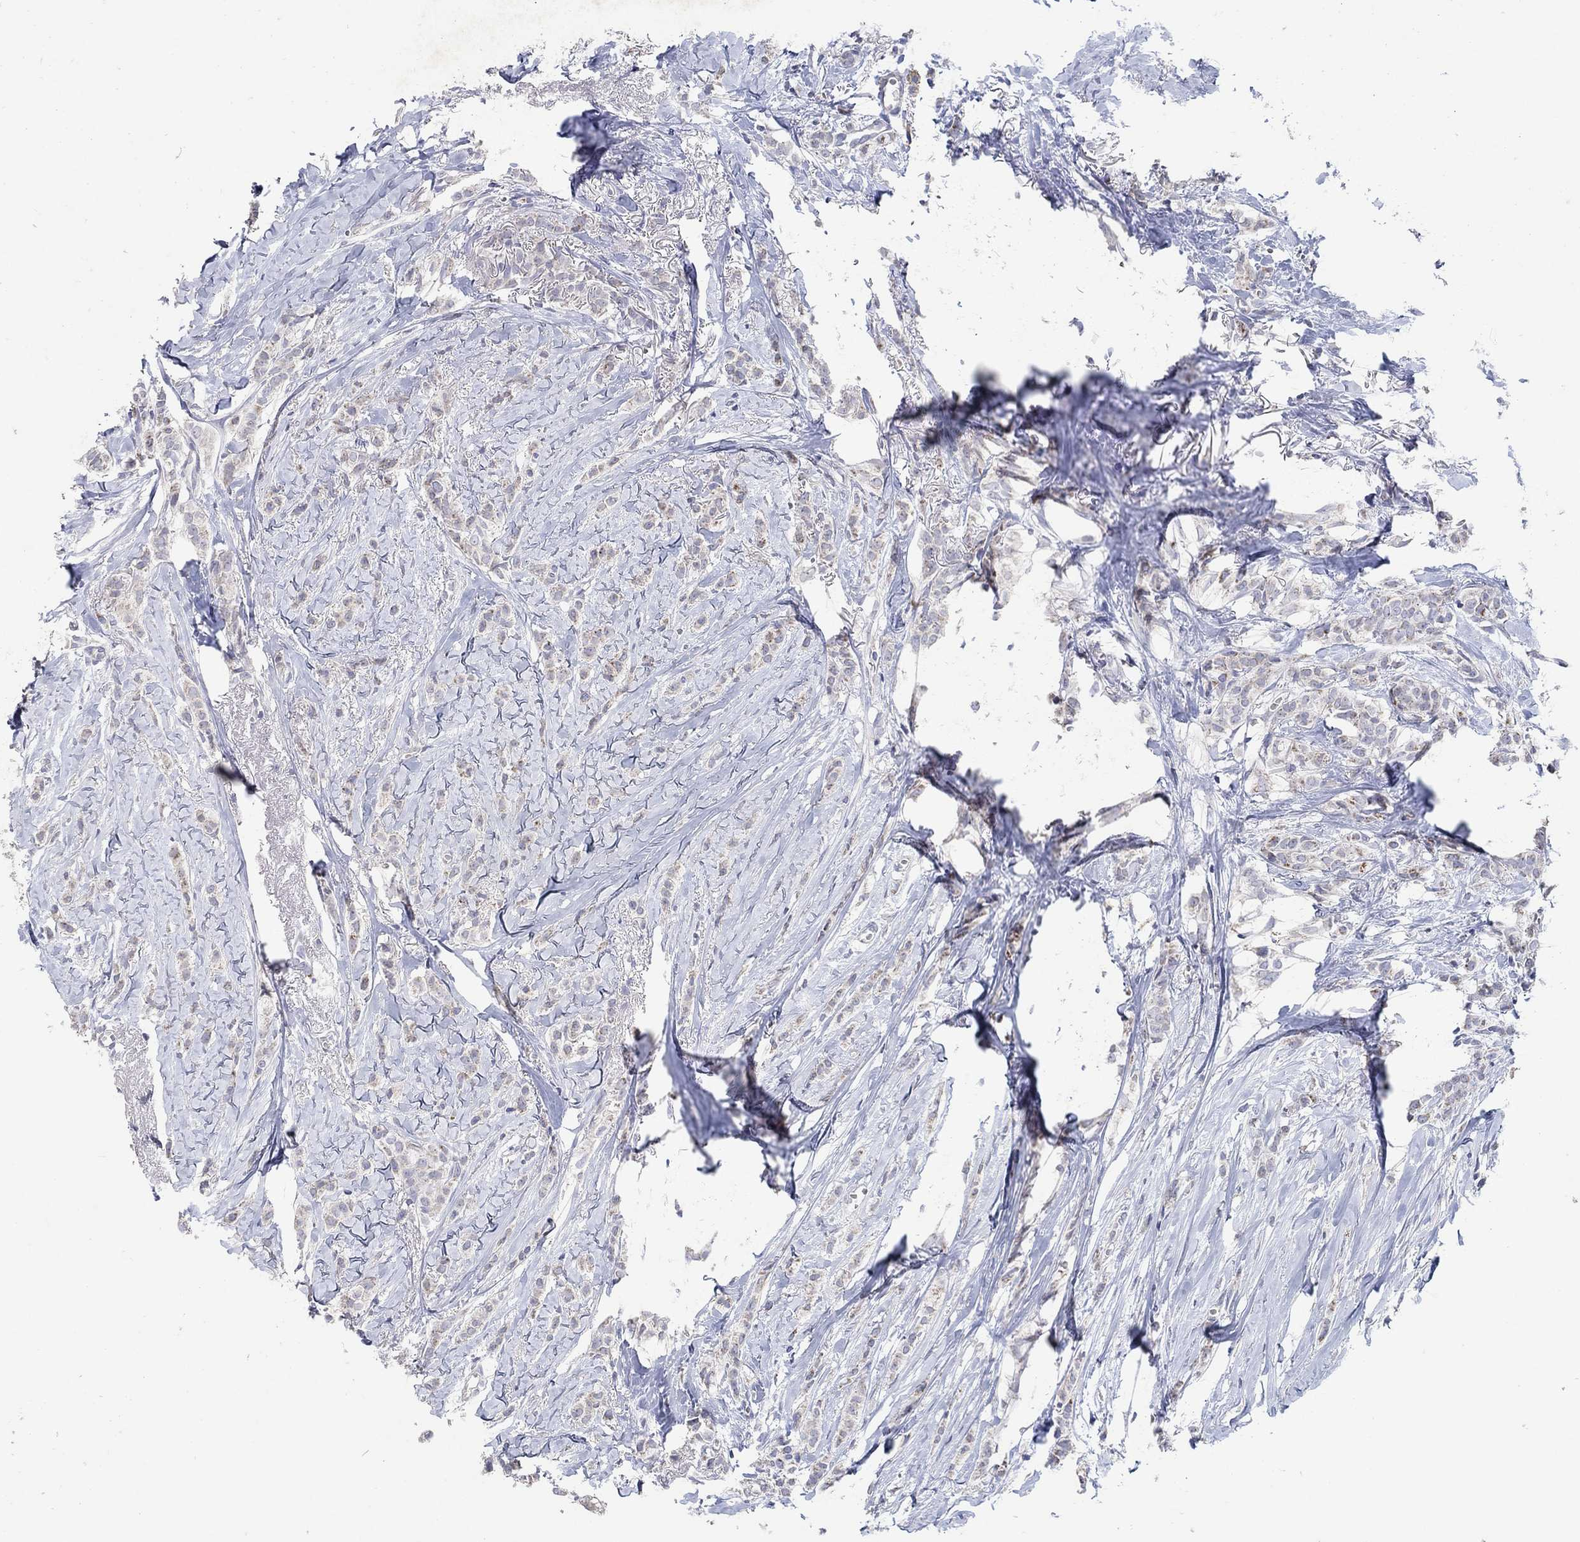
{"staining": {"intensity": "negative", "quantity": "none", "location": "none"}, "tissue": "breast cancer", "cell_type": "Tumor cells", "image_type": "cancer", "snomed": [{"axis": "morphology", "description": "Duct carcinoma"}, {"axis": "topography", "description": "Breast"}], "caption": "Immunohistochemical staining of breast cancer (infiltrating ductal carcinoma) shows no significant staining in tumor cells. (DAB (3,3'-diaminobenzidine) immunohistochemistry (IHC), high magnification).", "gene": "HMX2", "patient": {"sex": "female", "age": 85}}